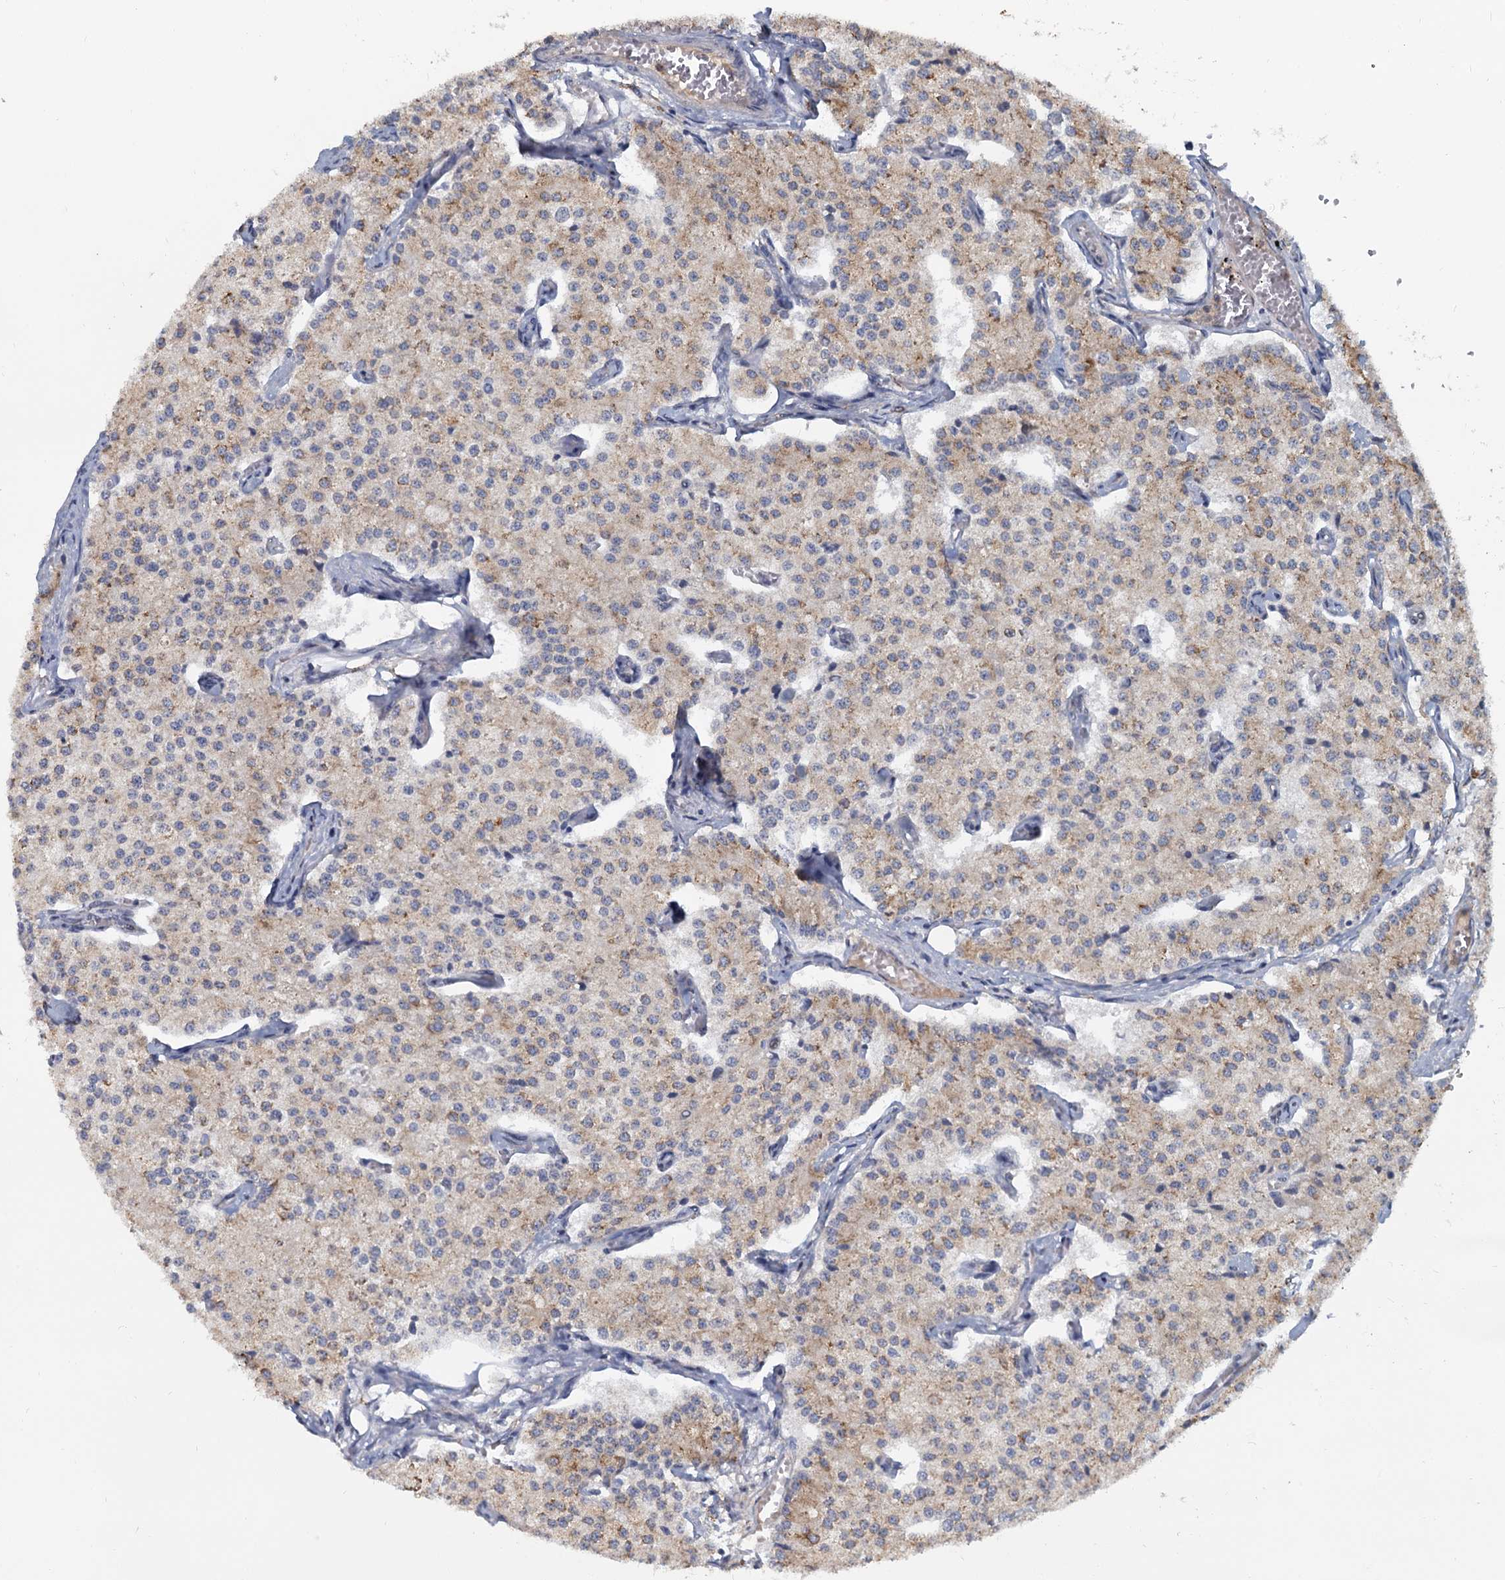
{"staining": {"intensity": "weak", "quantity": "25%-75%", "location": "cytoplasmic/membranous"}, "tissue": "carcinoid", "cell_type": "Tumor cells", "image_type": "cancer", "snomed": [{"axis": "morphology", "description": "Carcinoid, malignant, NOS"}, {"axis": "topography", "description": "Colon"}], "caption": "This photomicrograph reveals immunohistochemistry (IHC) staining of malignant carcinoid, with low weak cytoplasmic/membranous positivity in approximately 25%-75% of tumor cells.", "gene": "LRRC51", "patient": {"sex": "female", "age": 52}}